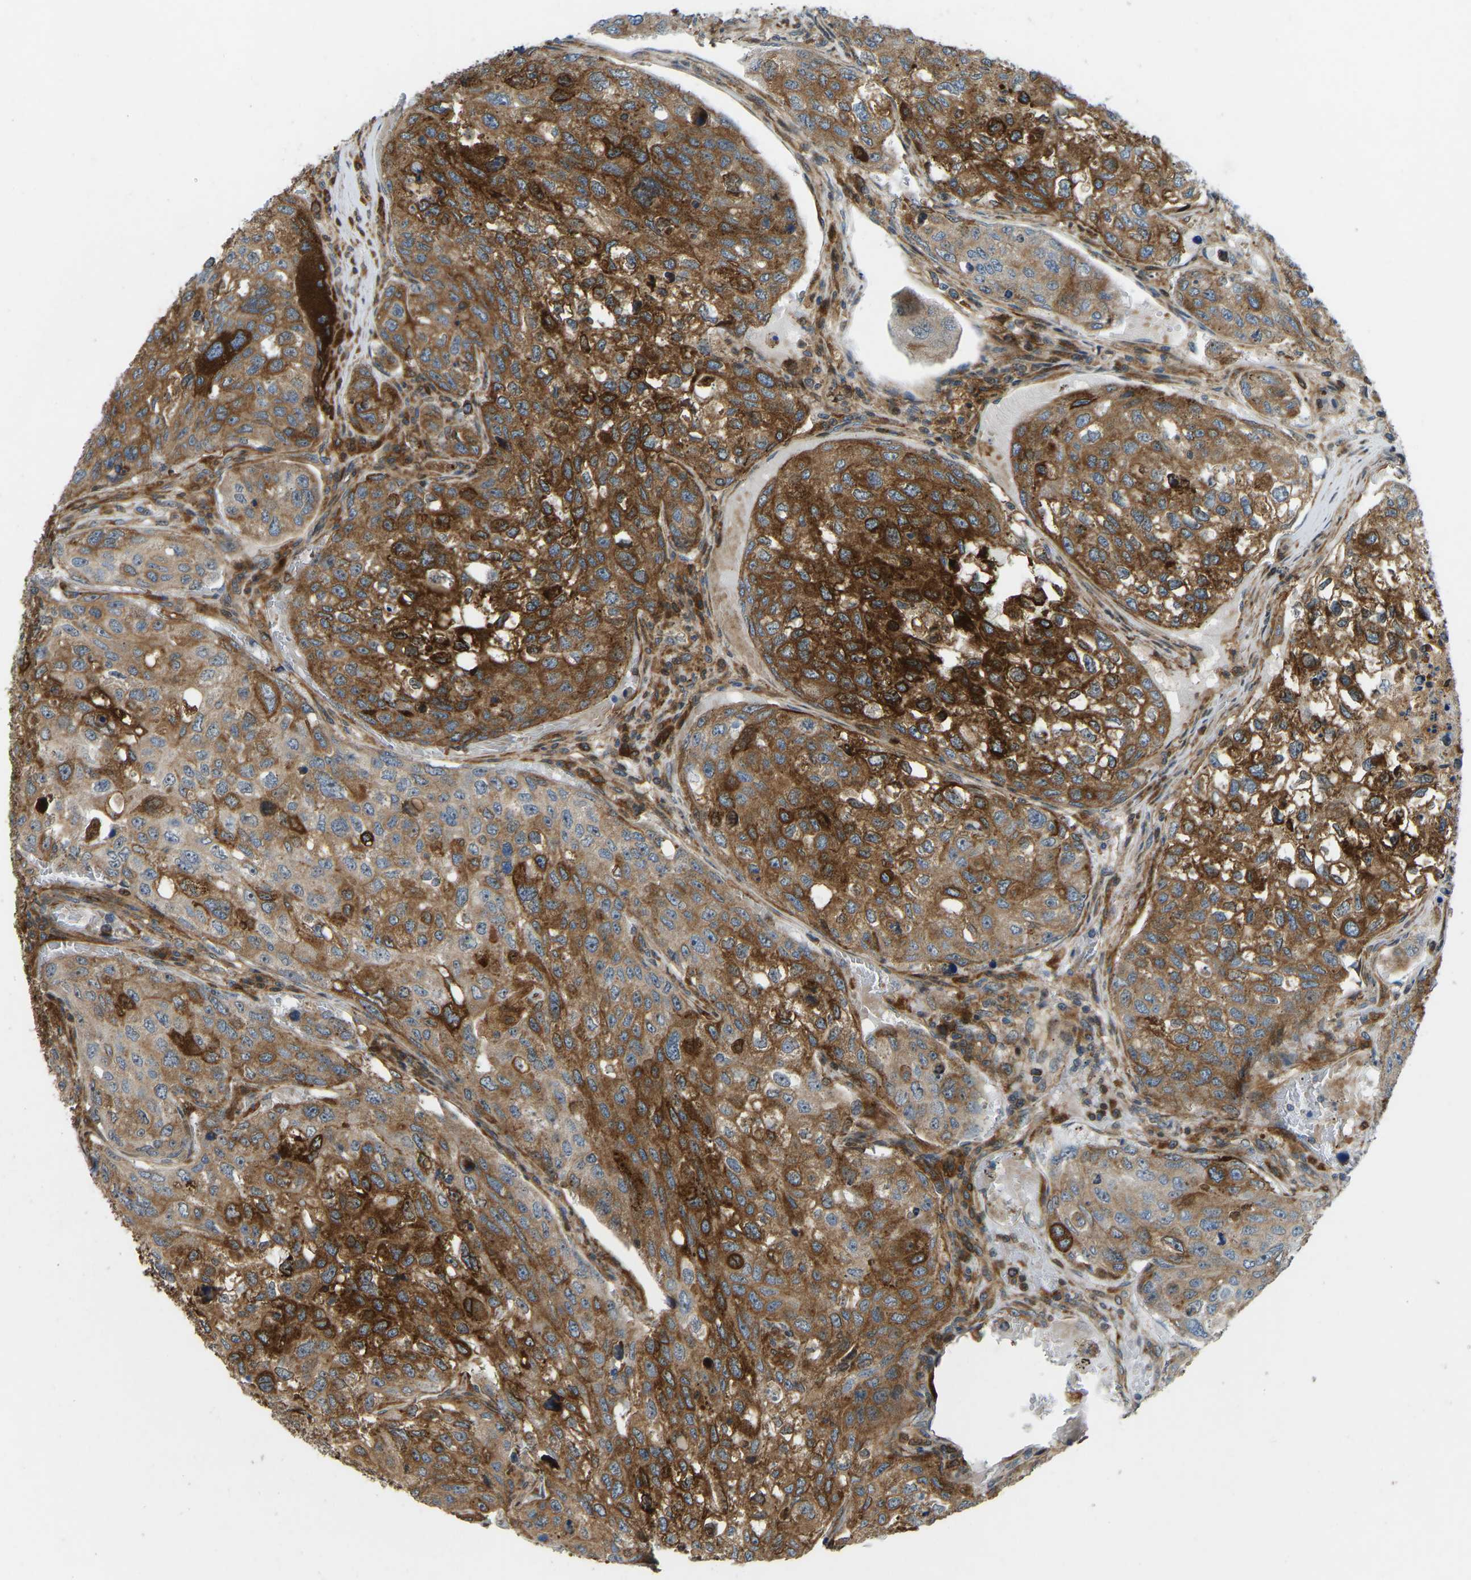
{"staining": {"intensity": "strong", "quantity": ">75%", "location": "cytoplasmic/membranous"}, "tissue": "urothelial cancer", "cell_type": "Tumor cells", "image_type": "cancer", "snomed": [{"axis": "morphology", "description": "Urothelial carcinoma, High grade"}, {"axis": "topography", "description": "Lymph node"}, {"axis": "topography", "description": "Urinary bladder"}], "caption": "Immunohistochemical staining of urothelial cancer demonstrates high levels of strong cytoplasmic/membranous protein staining in about >75% of tumor cells.", "gene": "OS9", "patient": {"sex": "male", "age": 51}}